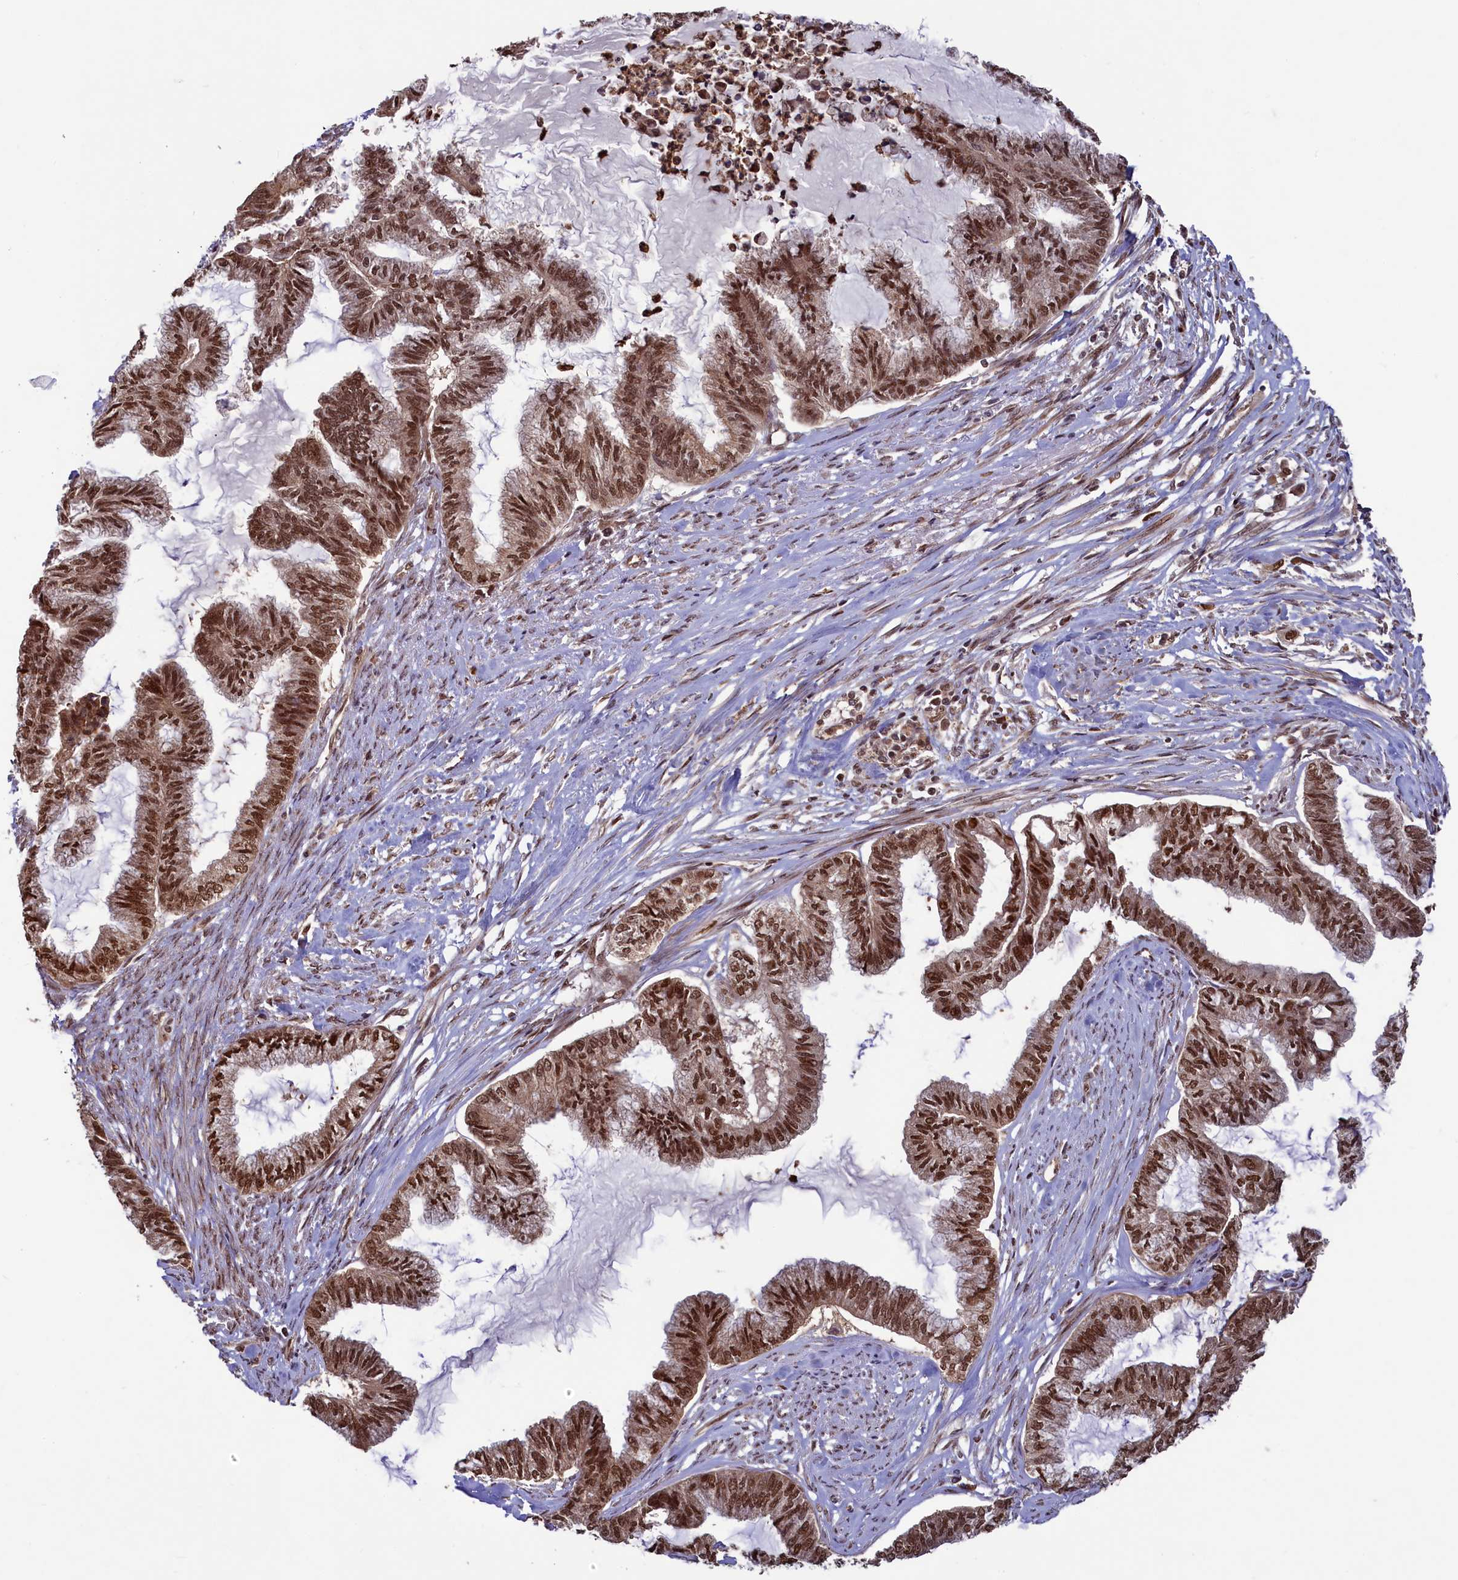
{"staining": {"intensity": "strong", "quantity": ">75%", "location": "nuclear"}, "tissue": "endometrial cancer", "cell_type": "Tumor cells", "image_type": "cancer", "snomed": [{"axis": "morphology", "description": "Adenocarcinoma, NOS"}, {"axis": "topography", "description": "Endometrium"}], "caption": "Immunohistochemical staining of human adenocarcinoma (endometrial) demonstrates high levels of strong nuclear expression in about >75% of tumor cells. Nuclei are stained in blue.", "gene": "NAE1", "patient": {"sex": "female", "age": 86}}